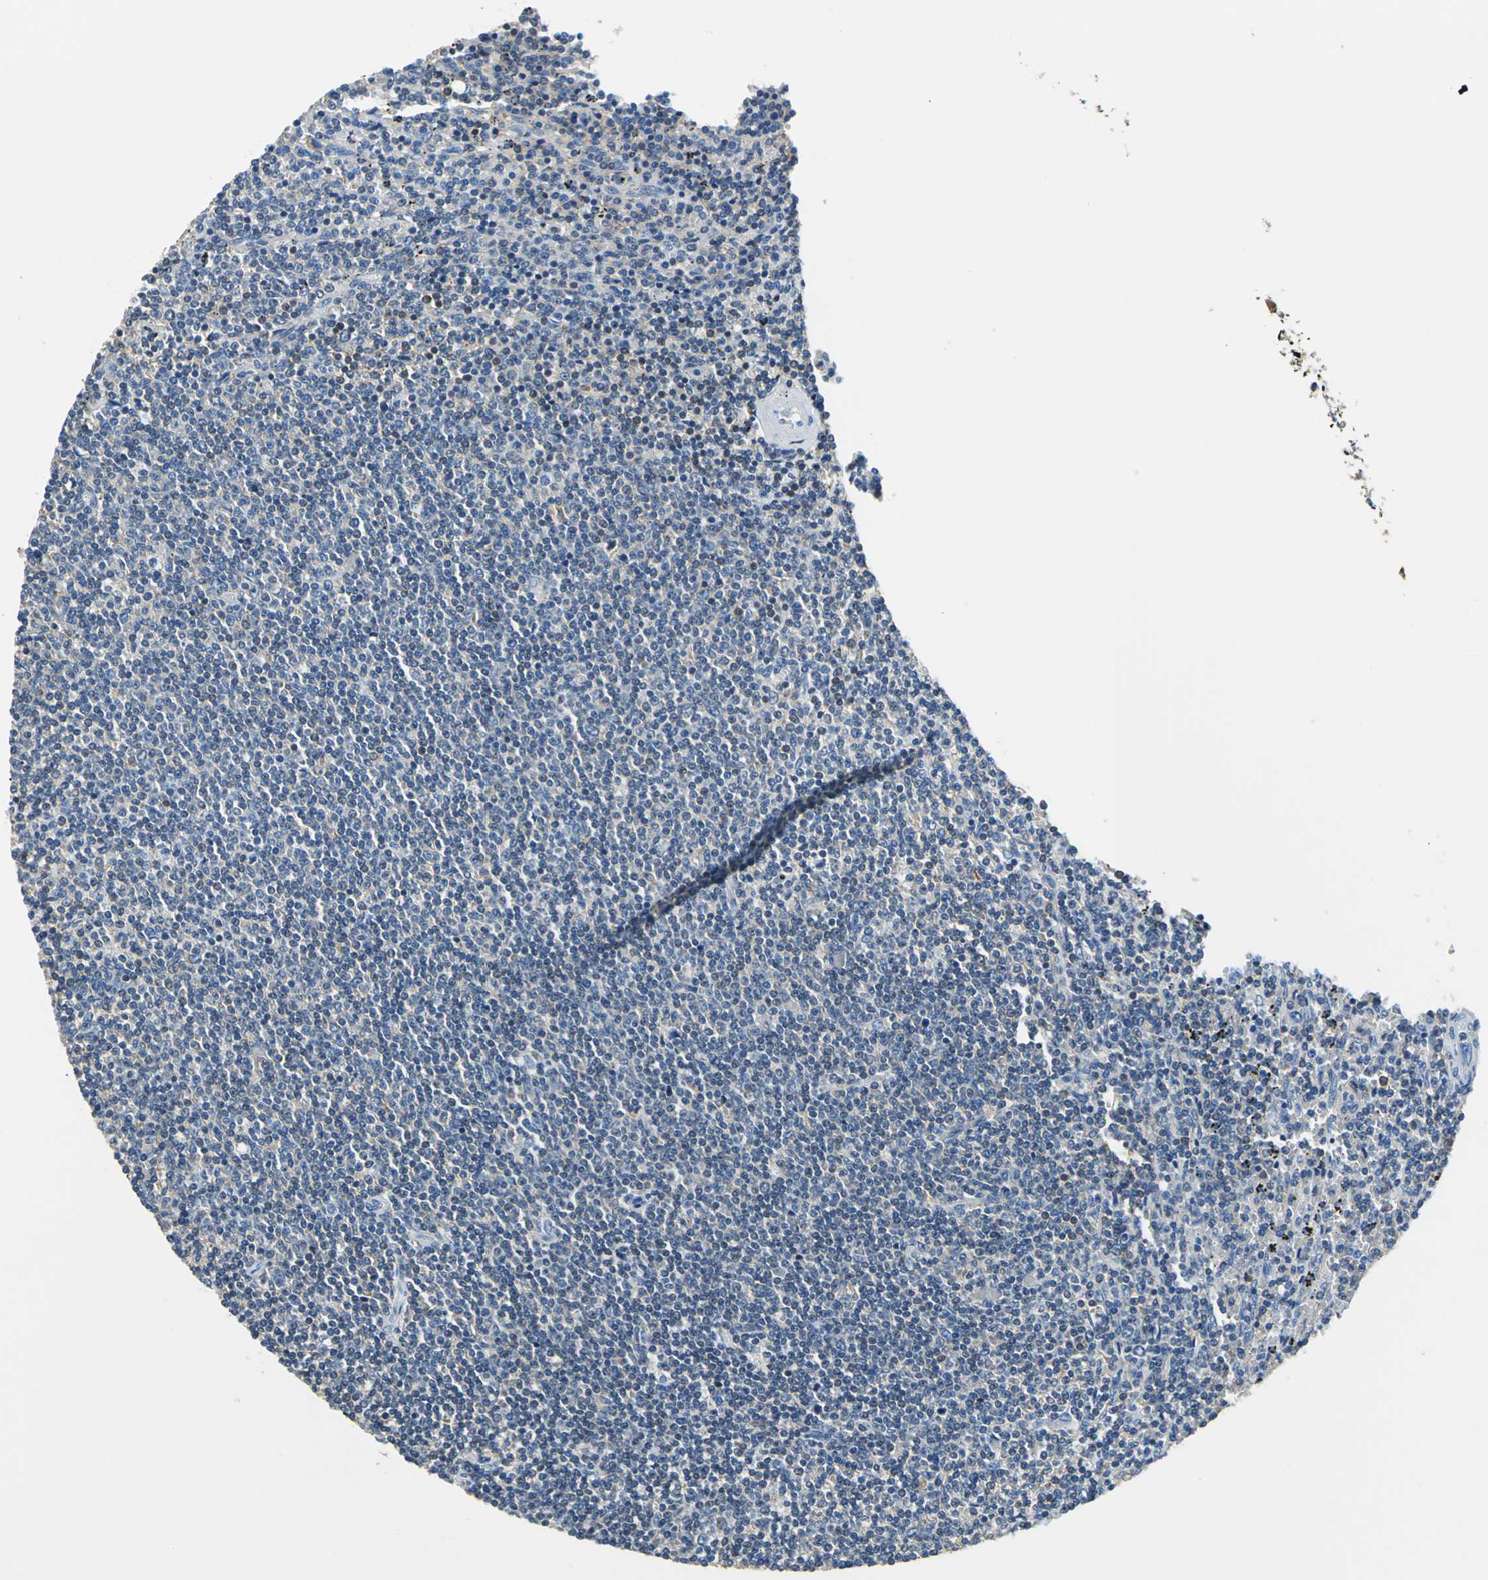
{"staining": {"intensity": "negative", "quantity": "none", "location": "none"}, "tissue": "lymphoma", "cell_type": "Tumor cells", "image_type": "cancer", "snomed": [{"axis": "morphology", "description": "Malignant lymphoma, non-Hodgkin's type, Low grade"}, {"axis": "topography", "description": "Spleen"}], "caption": "IHC histopathology image of neoplastic tissue: human malignant lymphoma, non-Hodgkin's type (low-grade) stained with DAB shows no significant protein expression in tumor cells.", "gene": "PRKCA", "patient": {"sex": "female", "age": 50}}